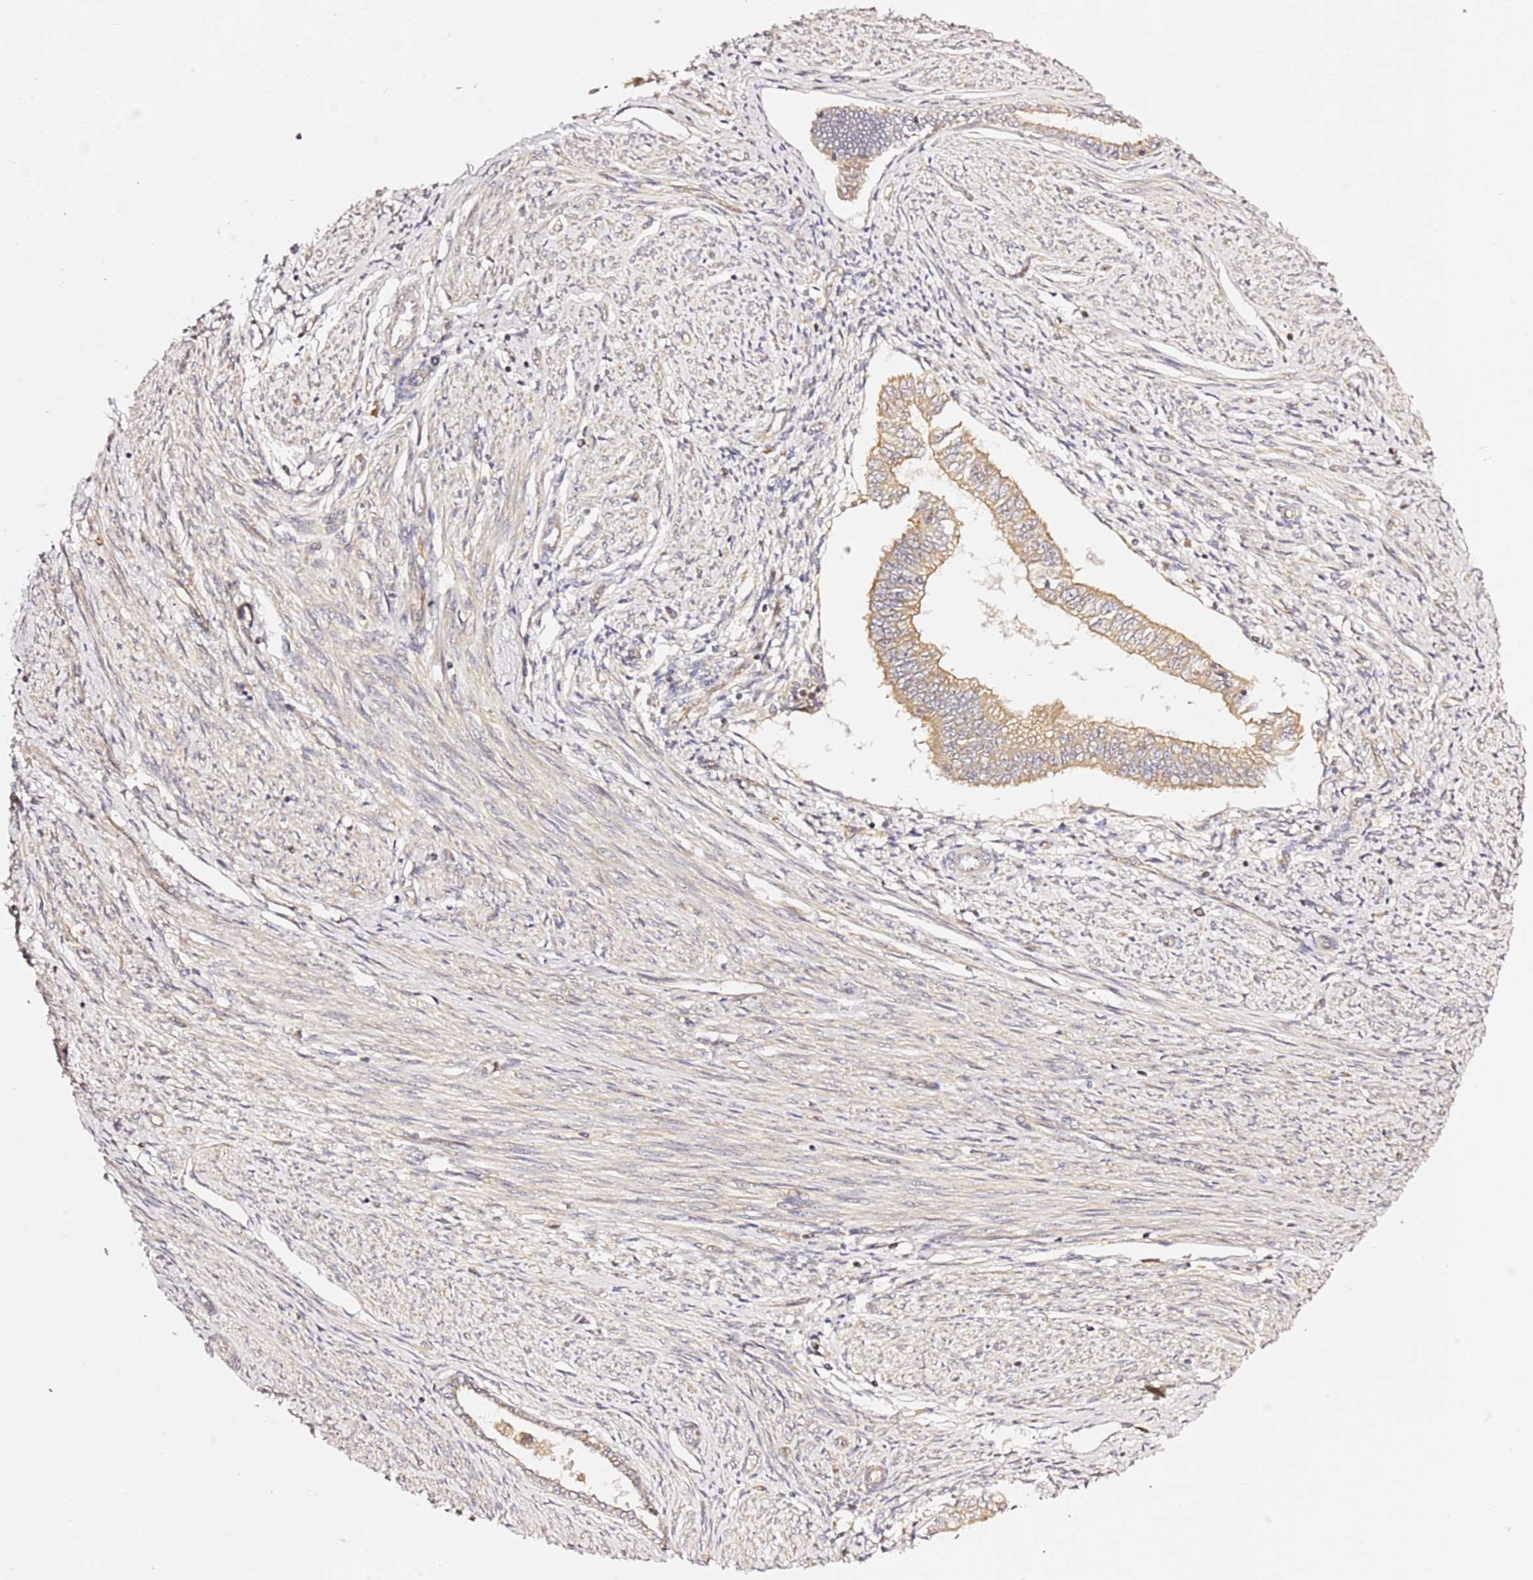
{"staining": {"intensity": "moderate", "quantity": ">75%", "location": "cytoplasmic/membranous"}, "tissue": "endometrial cancer", "cell_type": "Tumor cells", "image_type": "cancer", "snomed": [{"axis": "morphology", "description": "Adenocarcinoma, NOS"}, {"axis": "topography", "description": "Endometrium"}], "caption": "Immunohistochemistry (IHC) (DAB (3,3'-diaminobenzidine)) staining of endometrial adenocarcinoma demonstrates moderate cytoplasmic/membranous protein staining in approximately >75% of tumor cells. Immunohistochemistry stains the protein in brown and the nuclei are stained blue.", "gene": "OSBPL2", "patient": {"sex": "female", "age": 58}}